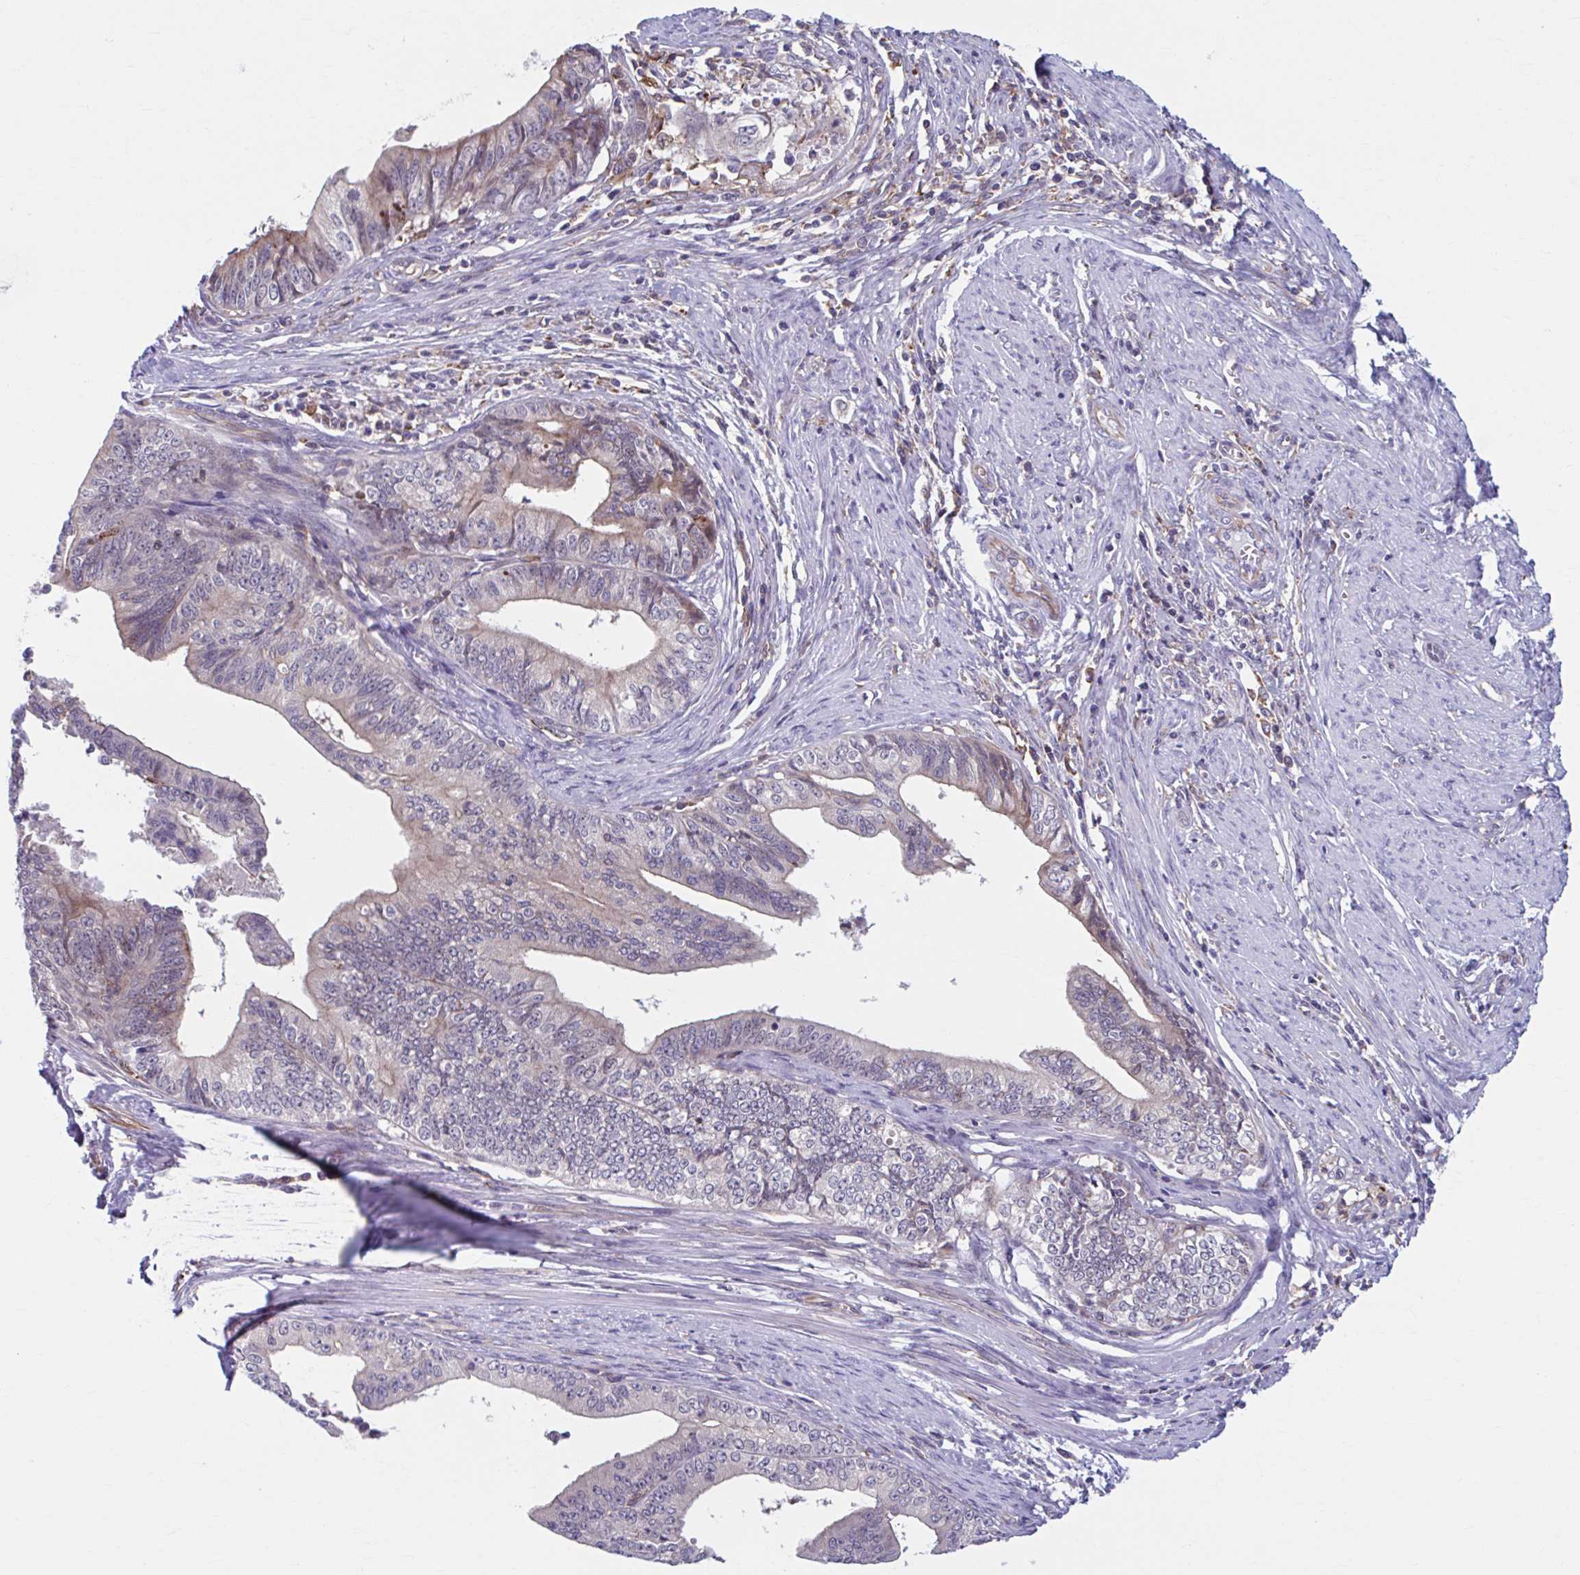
{"staining": {"intensity": "weak", "quantity": "<25%", "location": "cytoplasmic/membranous"}, "tissue": "endometrial cancer", "cell_type": "Tumor cells", "image_type": "cancer", "snomed": [{"axis": "morphology", "description": "Adenocarcinoma, NOS"}, {"axis": "topography", "description": "Endometrium"}], "caption": "The immunohistochemistry micrograph has no significant positivity in tumor cells of endometrial adenocarcinoma tissue.", "gene": "ADAT3", "patient": {"sex": "female", "age": 65}}